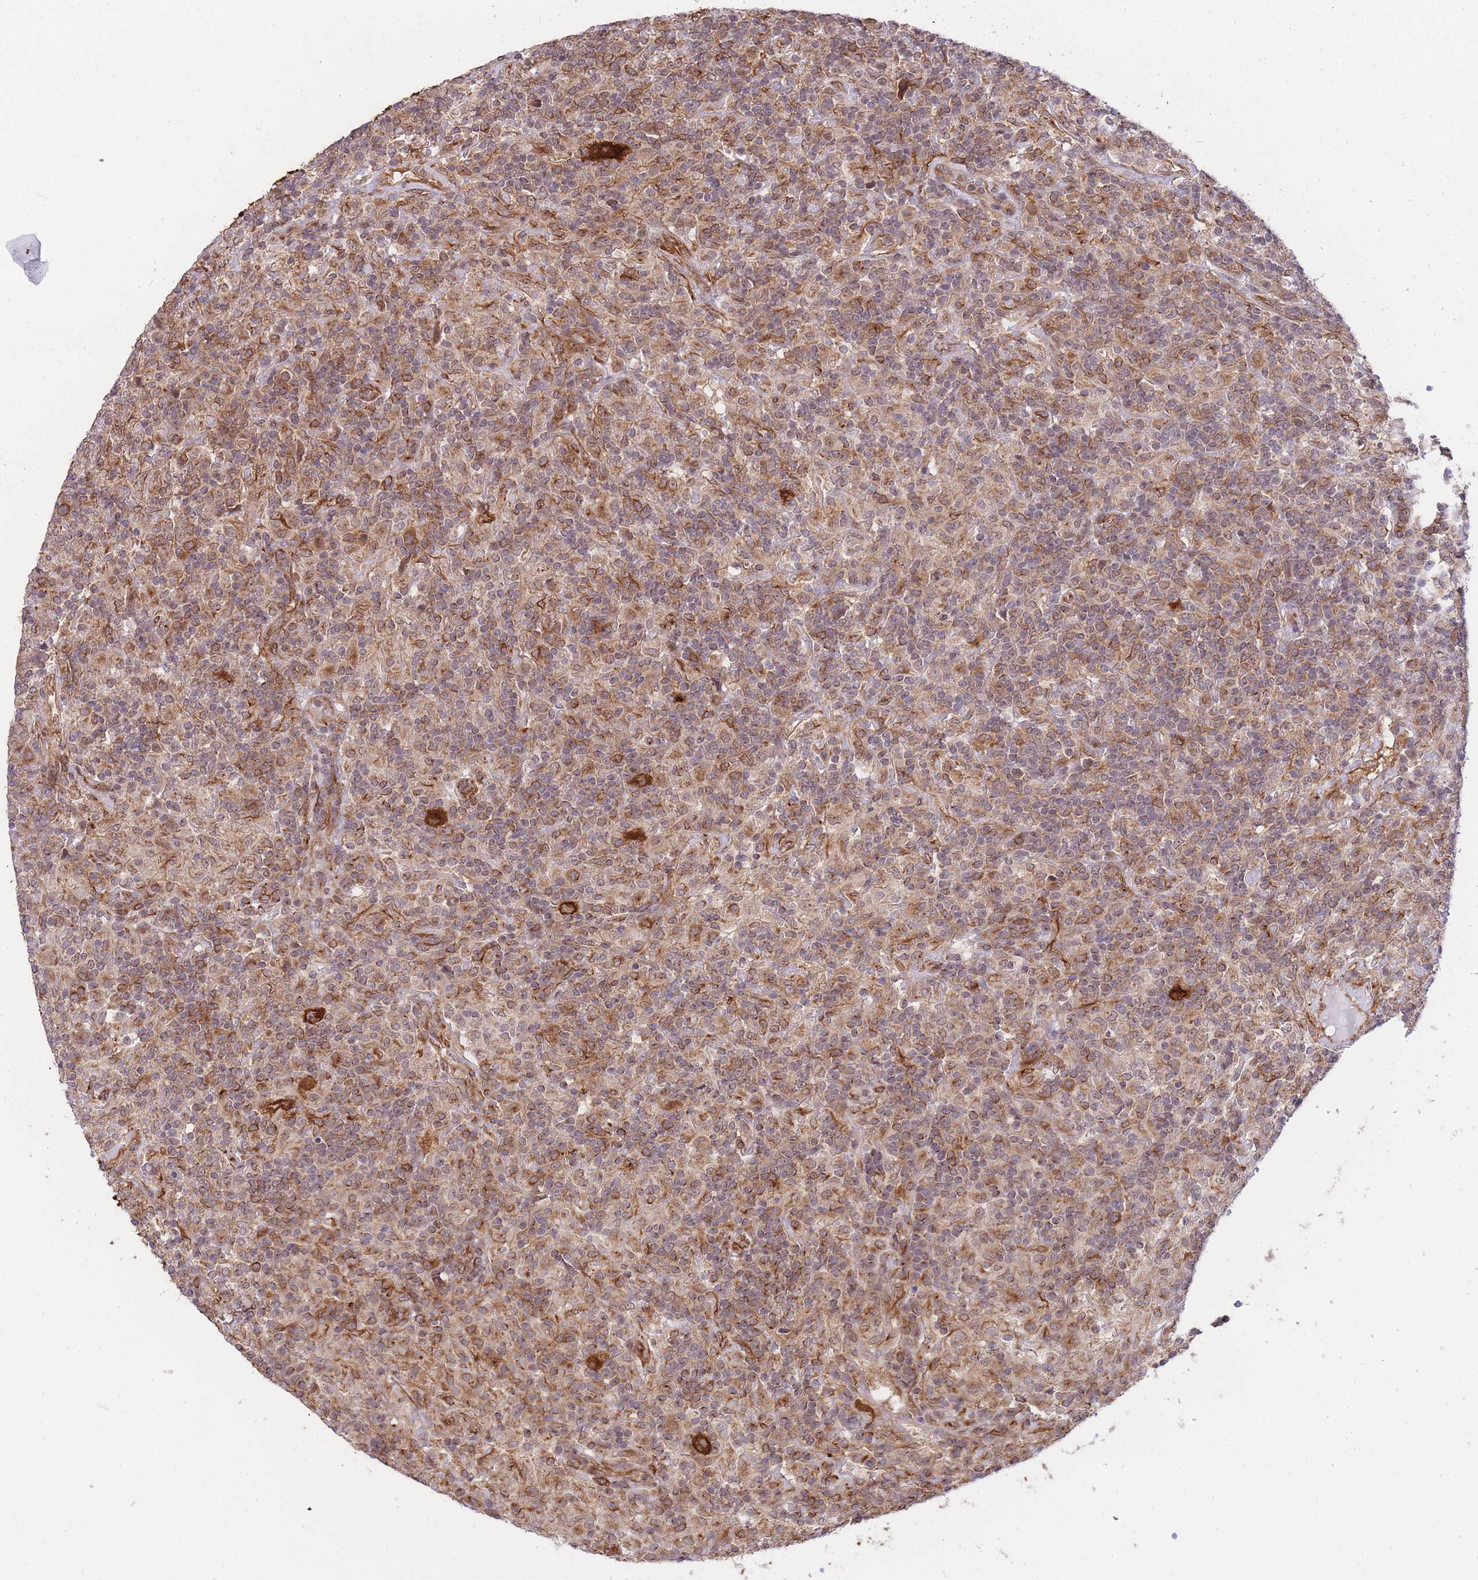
{"staining": {"intensity": "strong", "quantity": ">75%", "location": "cytoplasmic/membranous,nuclear"}, "tissue": "lymphoma", "cell_type": "Tumor cells", "image_type": "cancer", "snomed": [{"axis": "morphology", "description": "Hodgkin's disease, NOS"}, {"axis": "topography", "description": "Lymph node"}], "caption": "Protein staining by immunohistochemistry (IHC) exhibits strong cytoplasmic/membranous and nuclear expression in approximately >75% of tumor cells in lymphoma.", "gene": "EXOSC8", "patient": {"sex": "male", "age": 70}}